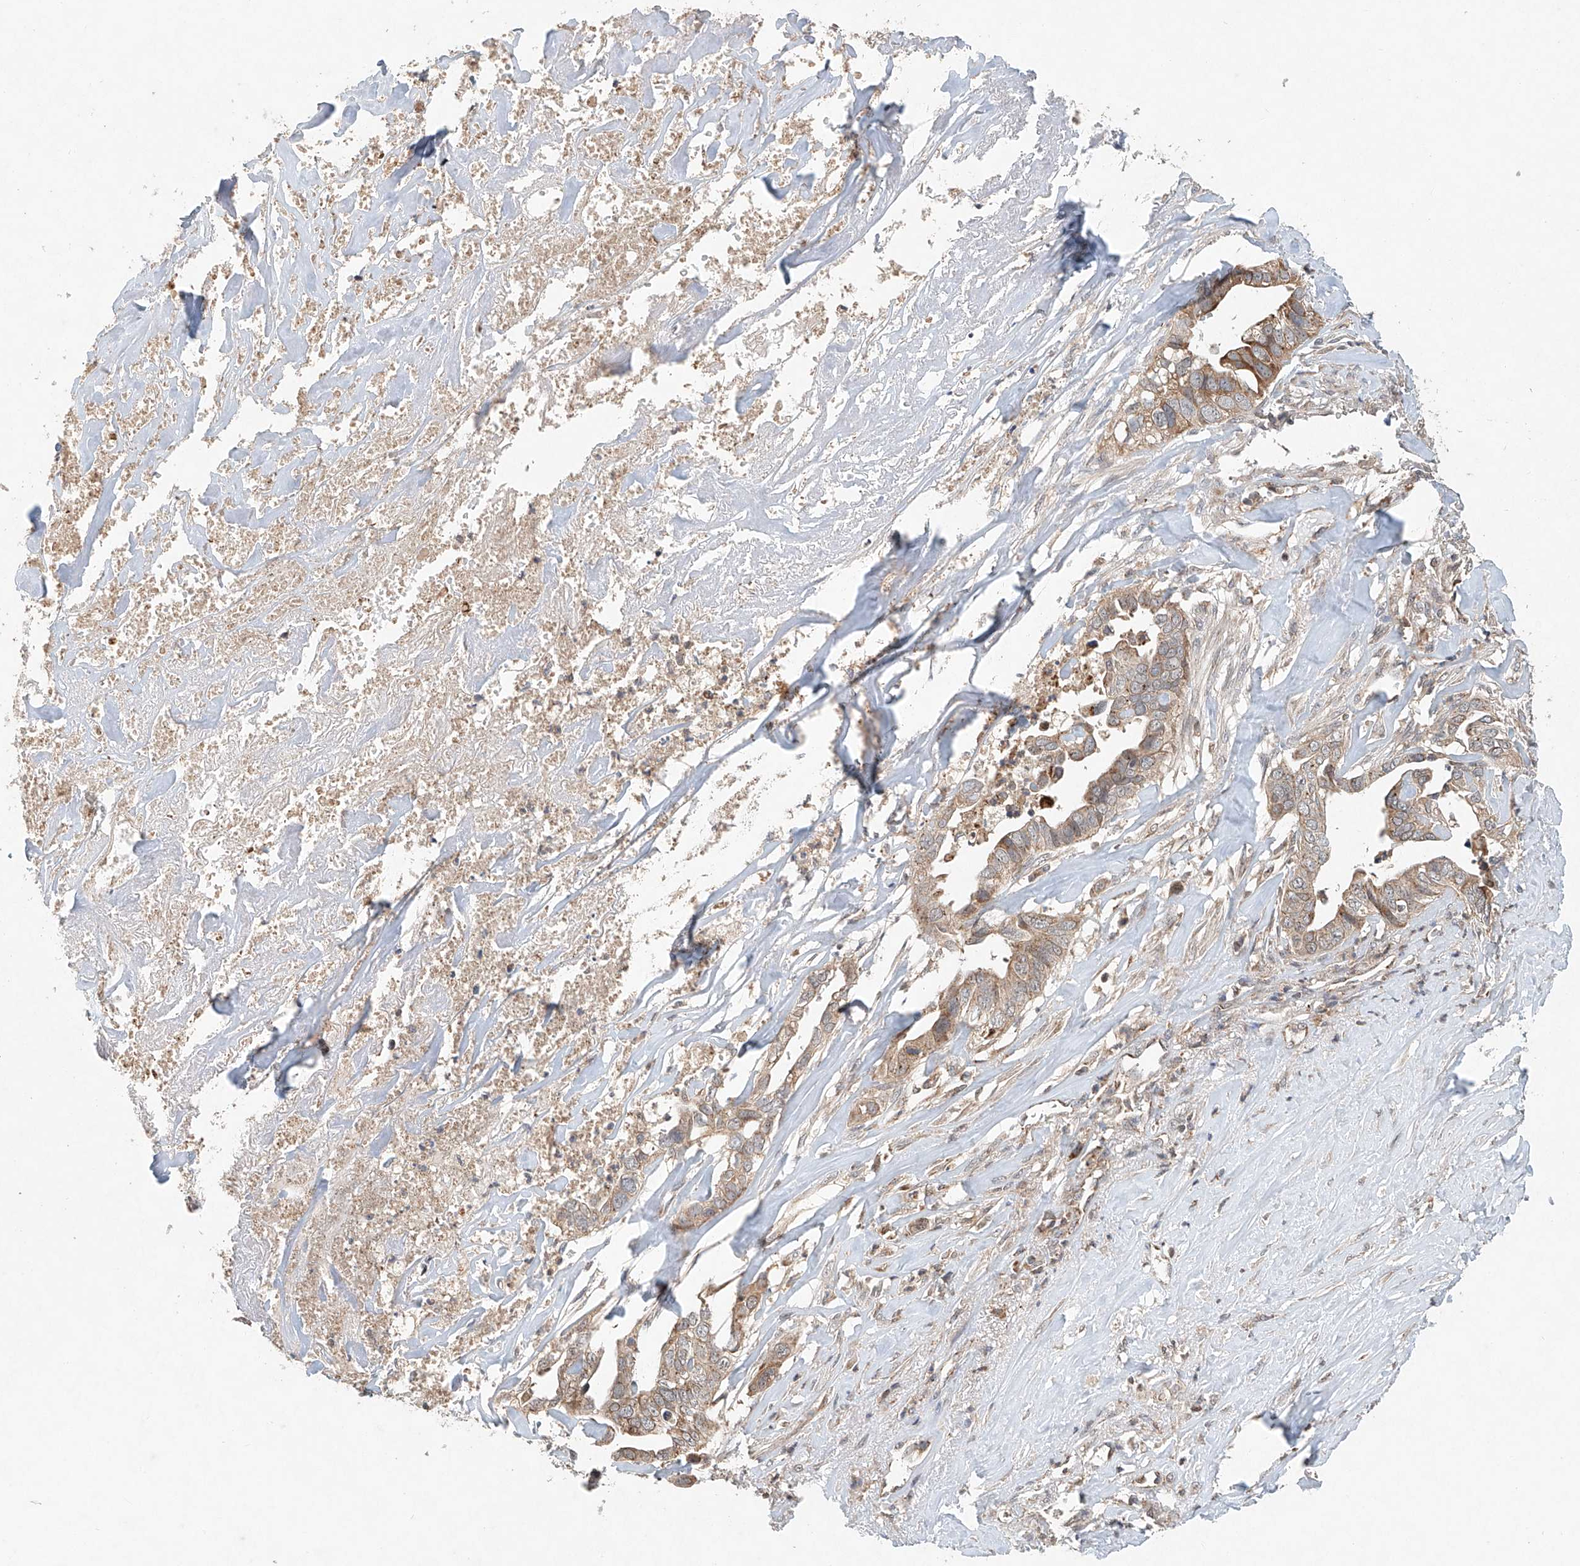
{"staining": {"intensity": "moderate", "quantity": ">75%", "location": "cytoplasmic/membranous"}, "tissue": "liver cancer", "cell_type": "Tumor cells", "image_type": "cancer", "snomed": [{"axis": "morphology", "description": "Cholangiocarcinoma"}, {"axis": "topography", "description": "Liver"}], "caption": "A micrograph of liver cancer stained for a protein shows moderate cytoplasmic/membranous brown staining in tumor cells.", "gene": "DCAF11", "patient": {"sex": "female", "age": 79}}